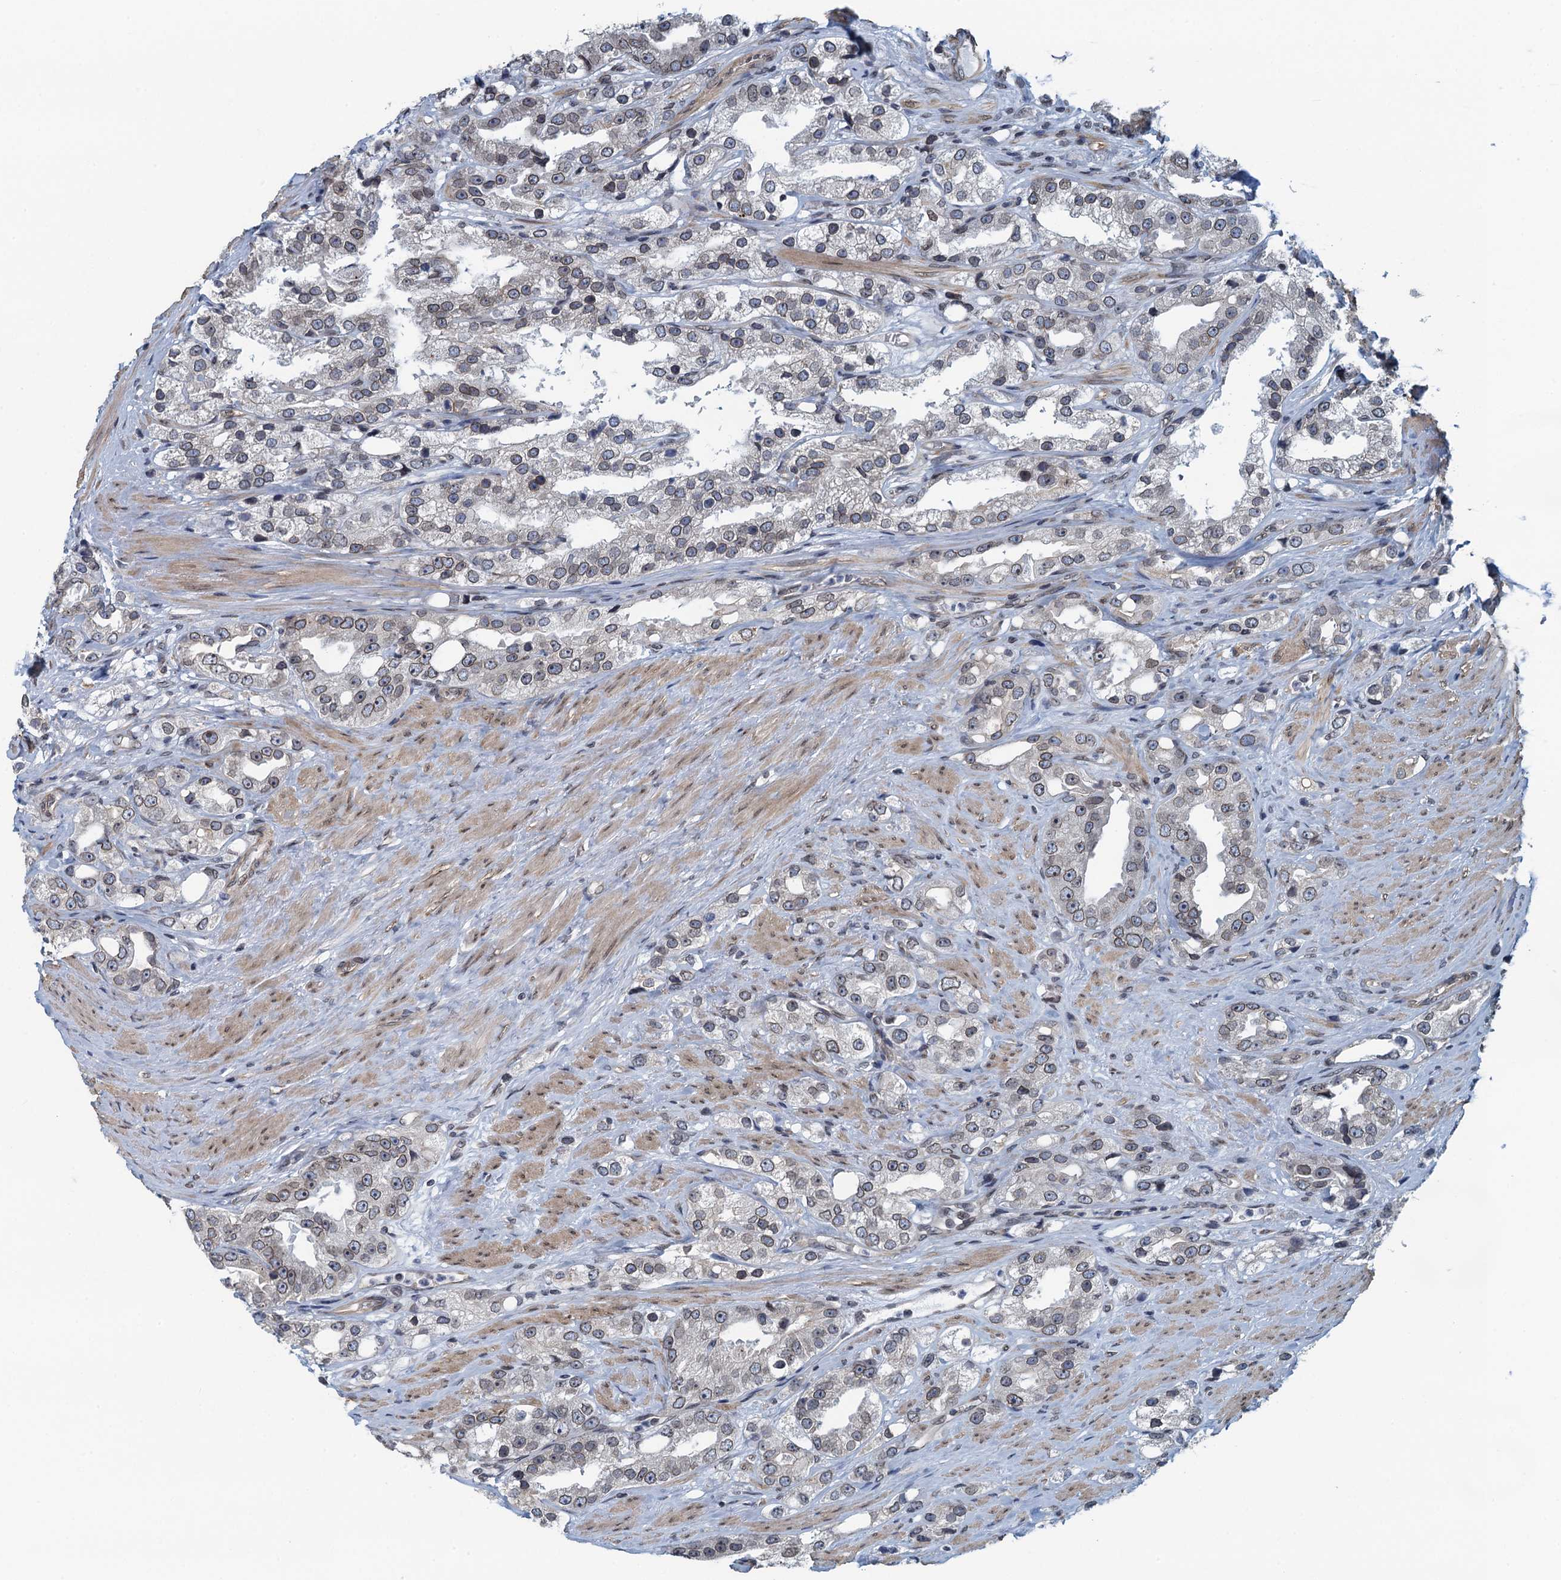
{"staining": {"intensity": "weak", "quantity": ">75%", "location": "cytoplasmic/membranous,nuclear"}, "tissue": "prostate cancer", "cell_type": "Tumor cells", "image_type": "cancer", "snomed": [{"axis": "morphology", "description": "Adenocarcinoma, NOS"}, {"axis": "topography", "description": "Prostate"}], "caption": "Immunohistochemistry (IHC) image of prostate cancer (adenocarcinoma) stained for a protein (brown), which shows low levels of weak cytoplasmic/membranous and nuclear expression in approximately >75% of tumor cells.", "gene": "CCDC34", "patient": {"sex": "male", "age": 79}}